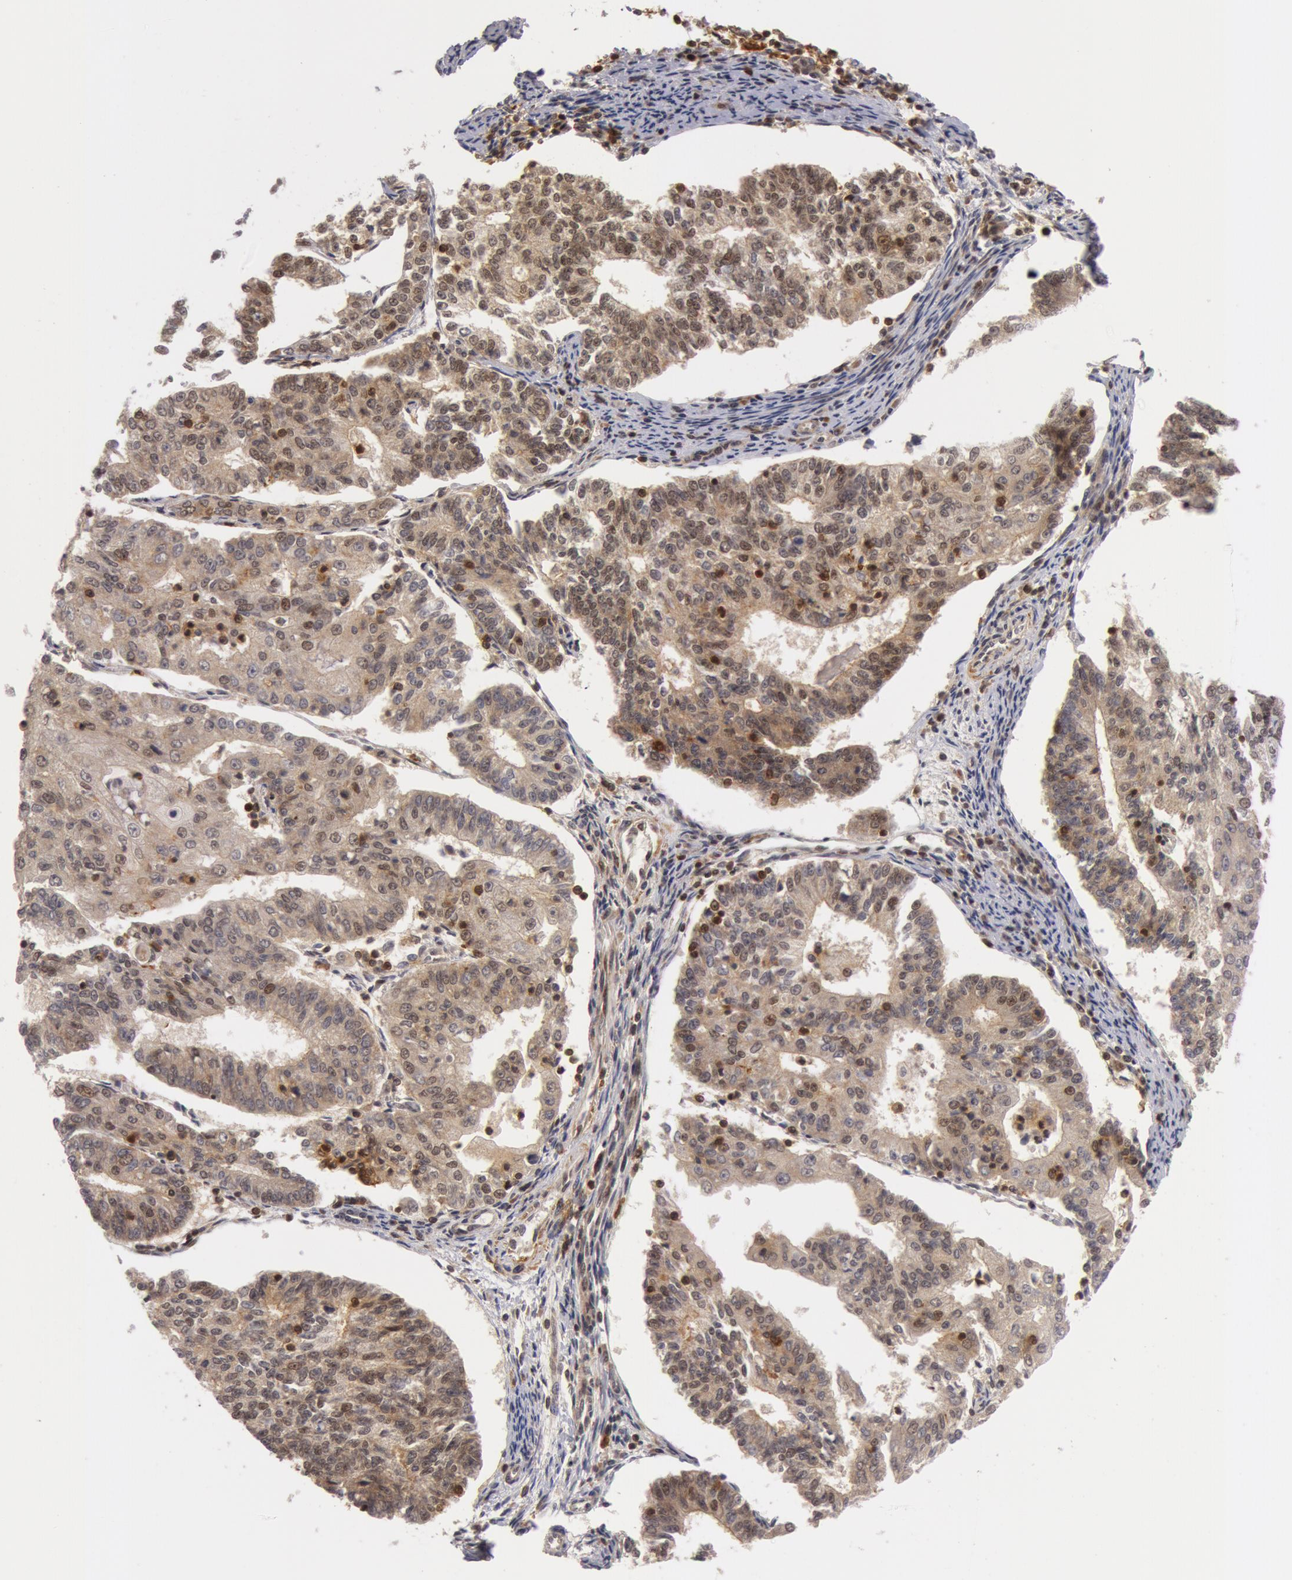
{"staining": {"intensity": "weak", "quantity": "25%-75%", "location": "nuclear"}, "tissue": "endometrial cancer", "cell_type": "Tumor cells", "image_type": "cancer", "snomed": [{"axis": "morphology", "description": "Adenocarcinoma, NOS"}, {"axis": "topography", "description": "Endometrium"}], "caption": "Human endometrial cancer (adenocarcinoma) stained with a protein marker demonstrates weak staining in tumor cells.", "gene": "ZNF350", "patient": {"sex": "female", "age": 56}}